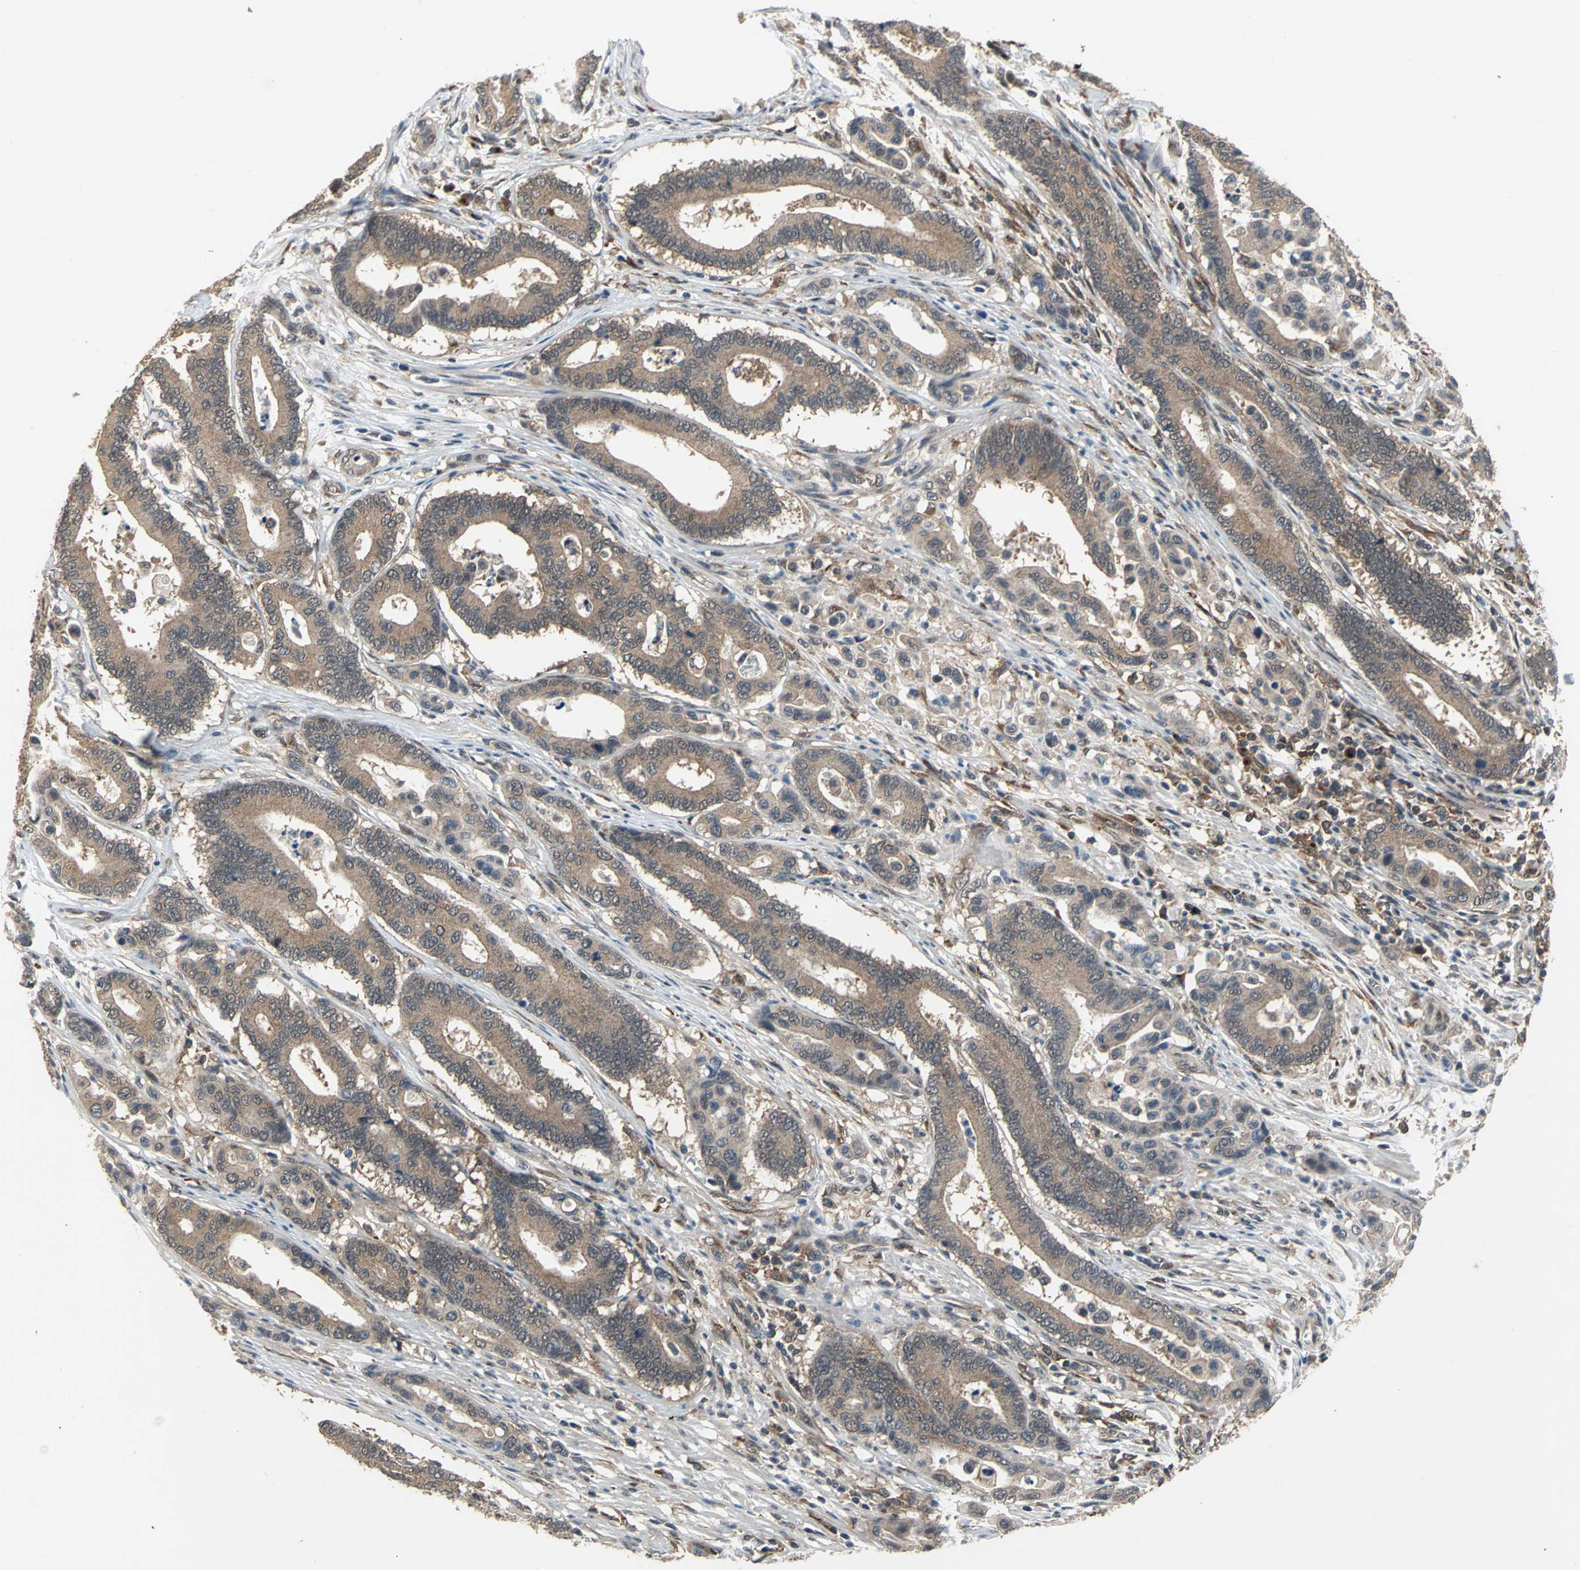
{"staining": {"intensity": "moderate", "quantity": ">75%", "location": "cytoplasmic/membranous"}, "tissue": "colorectal cancer", "cell_type": "Tumor cells", "image_type": "cancer", "snomed": [{"axis": "morphology", "description": "Normal tissue, NOS"}, {"axis": "morphology", "description": "Adenocarcinoma, NOS"}, {"axis": "topography", "description": "Colon"}], "caption": "Immunohistochemical staining of colorectal cancer (adenocarcinoma) demonstrates moderate cytoplasmic/membranous protein expression in approximately >75% of tumor cells.", "gene": "NFKBIE", "patient": {"sex": "male", "age": 82}}